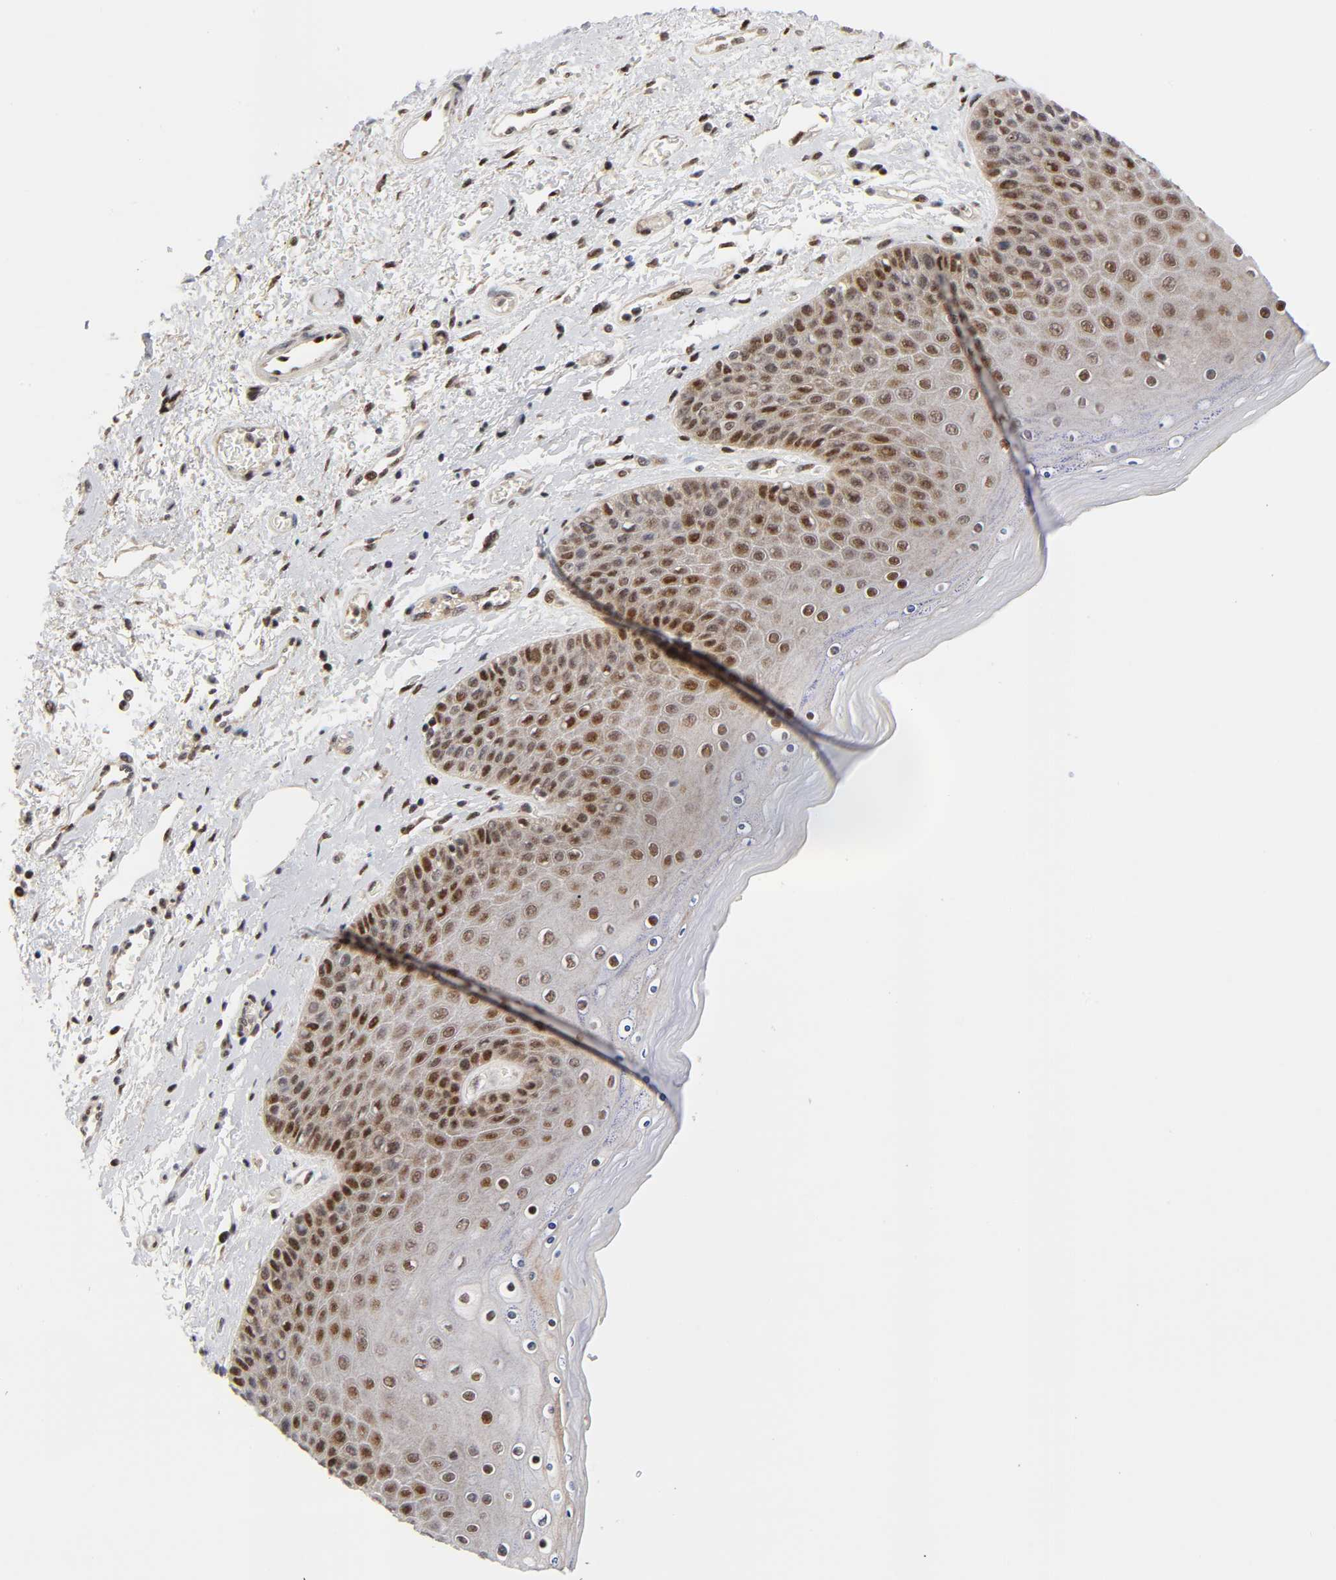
{"staining": {"intensity": "strong", "quantity": ">75%", "location": "nuclear"}, "tissue": "skin", "cell_type": "Epidermal cells", "image_type": "normal", "snomed": [{"axis": "morphology", "description": "Normal tissue, NOS"}, {"axis": "topography", "description": "Anal"}], "caption": "Immunohistochemistry (DAB) staining of normal human skin shows strong nuclear protein positivity in about >75% of epidermal cells.", "gene": "STK38", "patient": {"sex": "female", "age": 46}}